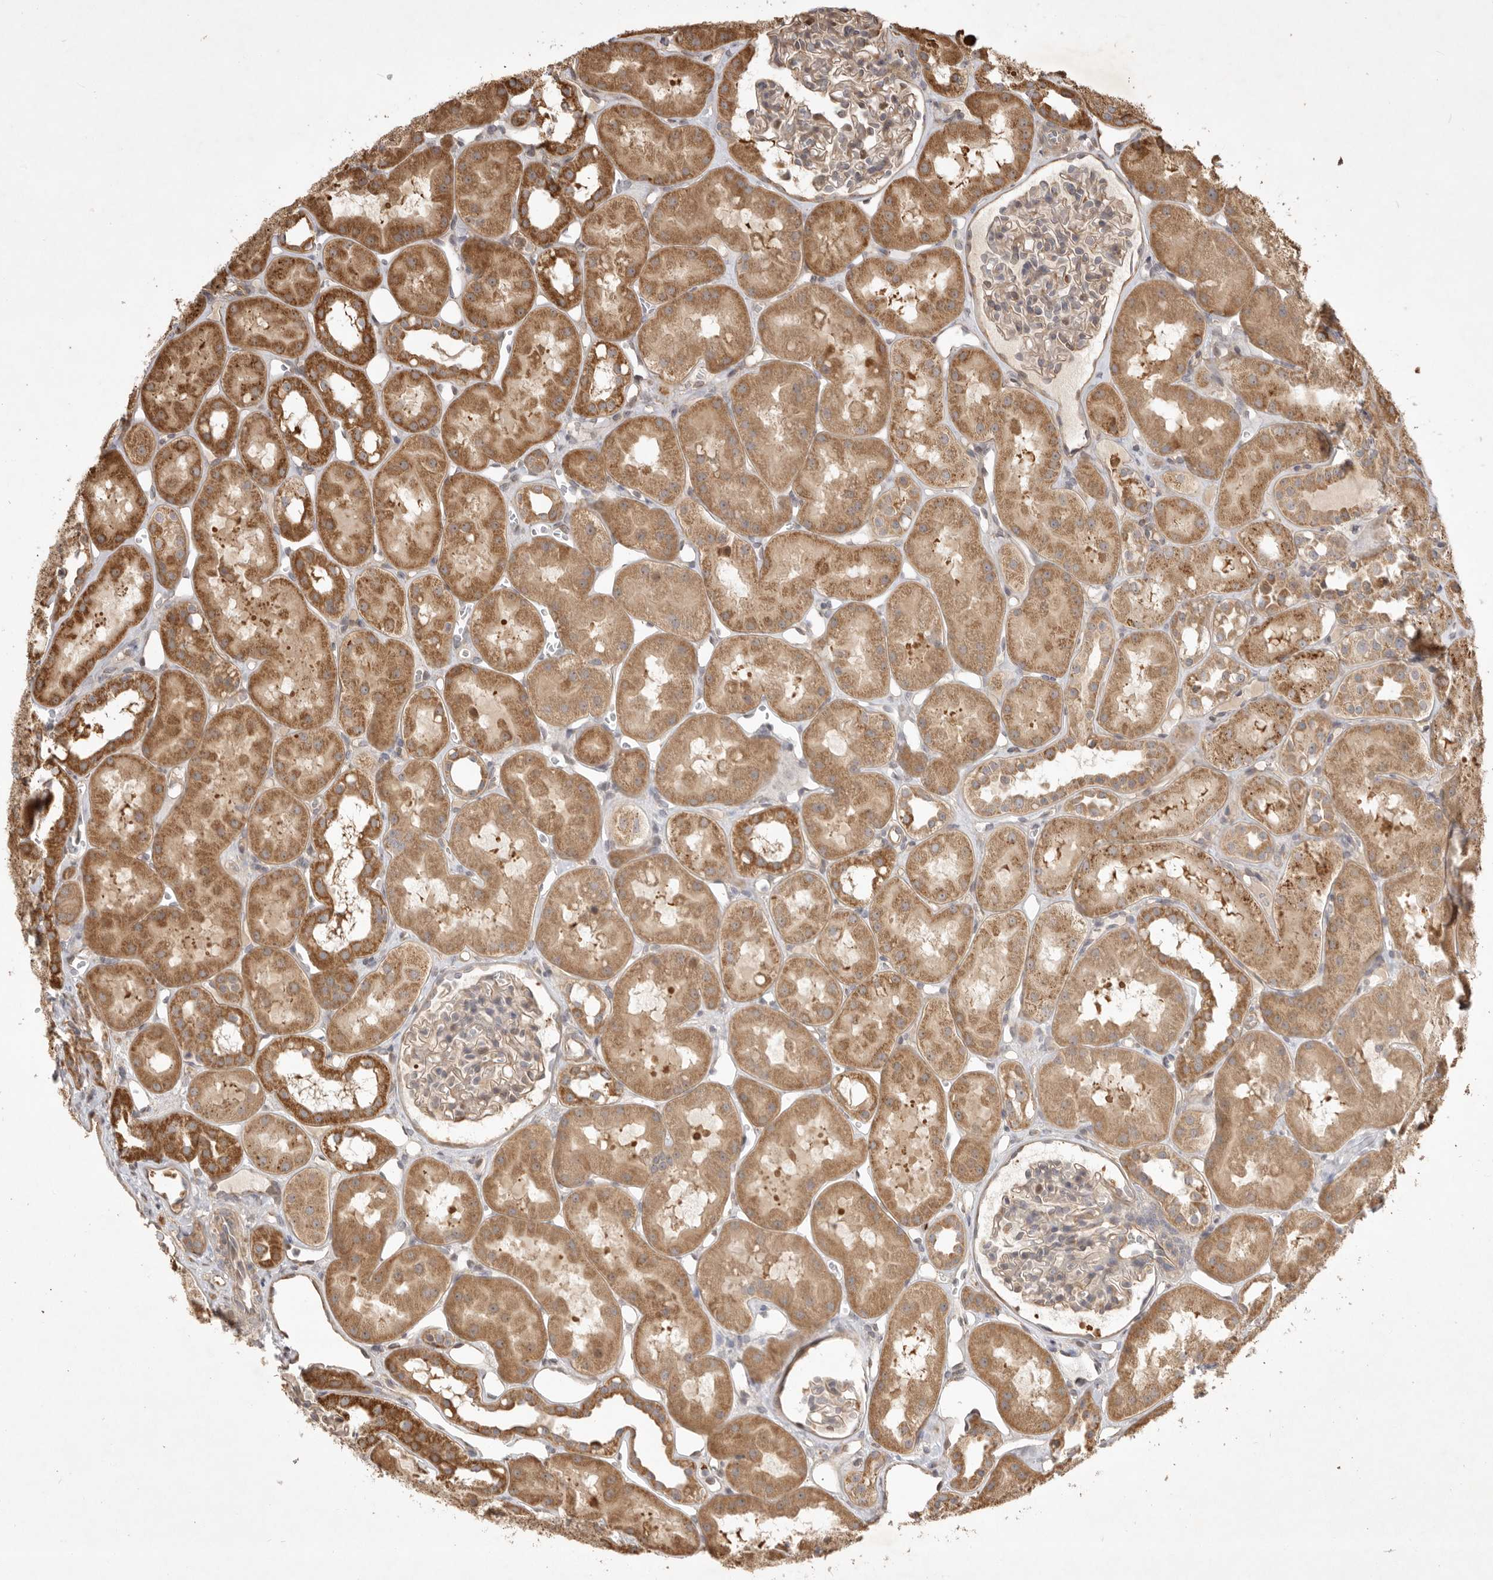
{"staining": {"intensity": "negative", "quantity": "none", "location": "none"}, "tissue": "kidney", "cell_type": "Cells in glomeruli", "image_type": "normal", "snomed": [{"axis": "morphology", "description": "Normal tissue, NOS"}, {"axis": "topography", "description": "Kidney"}], "caption": "Protein analysis of unremarkable kidney reveals no significant expression in cells in glomeruli.", "gene": "DPH7", "patient": {"sex": "male", "age": 16}}